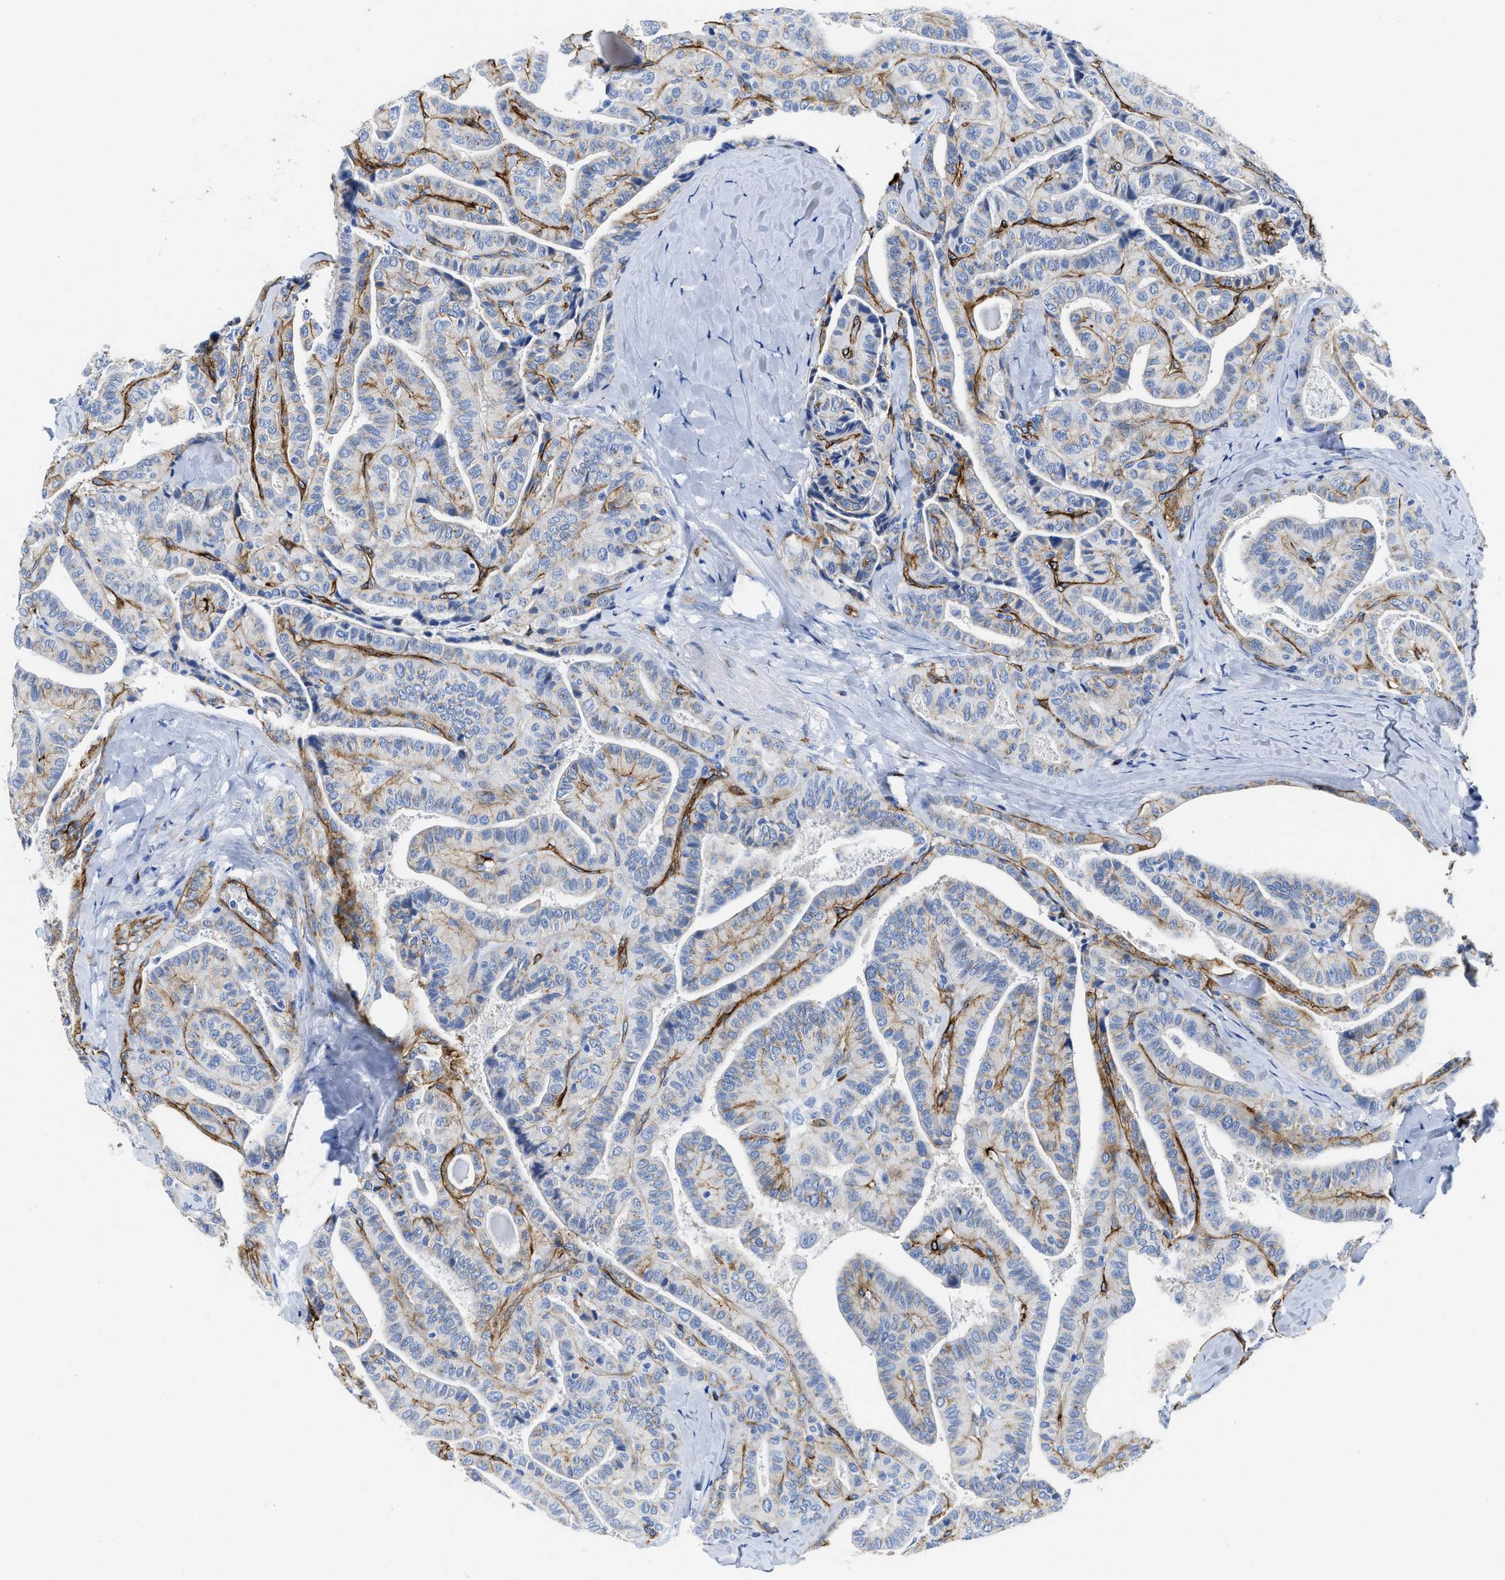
{"staining": {"intensity": "weak", "quantity": "<25%", "location": "cytoplasmic/membranous"}, "tissue": "thyroid cancer", "cell_type": "Tumor cells", "image_type": "cancer", "snomed": [{"axis": "morphology", "description": "Papillary adenocarcinoma, NOS"}, {"axis": "topography", "description": "Thyroid gland"}], "caption": "Histopathology image shows no protein staining in tumor cells of thyroid papillary adenocarcinoma tissue.", "gene": "TVP23B", "patient": {"sex": "male", "age": 77}}